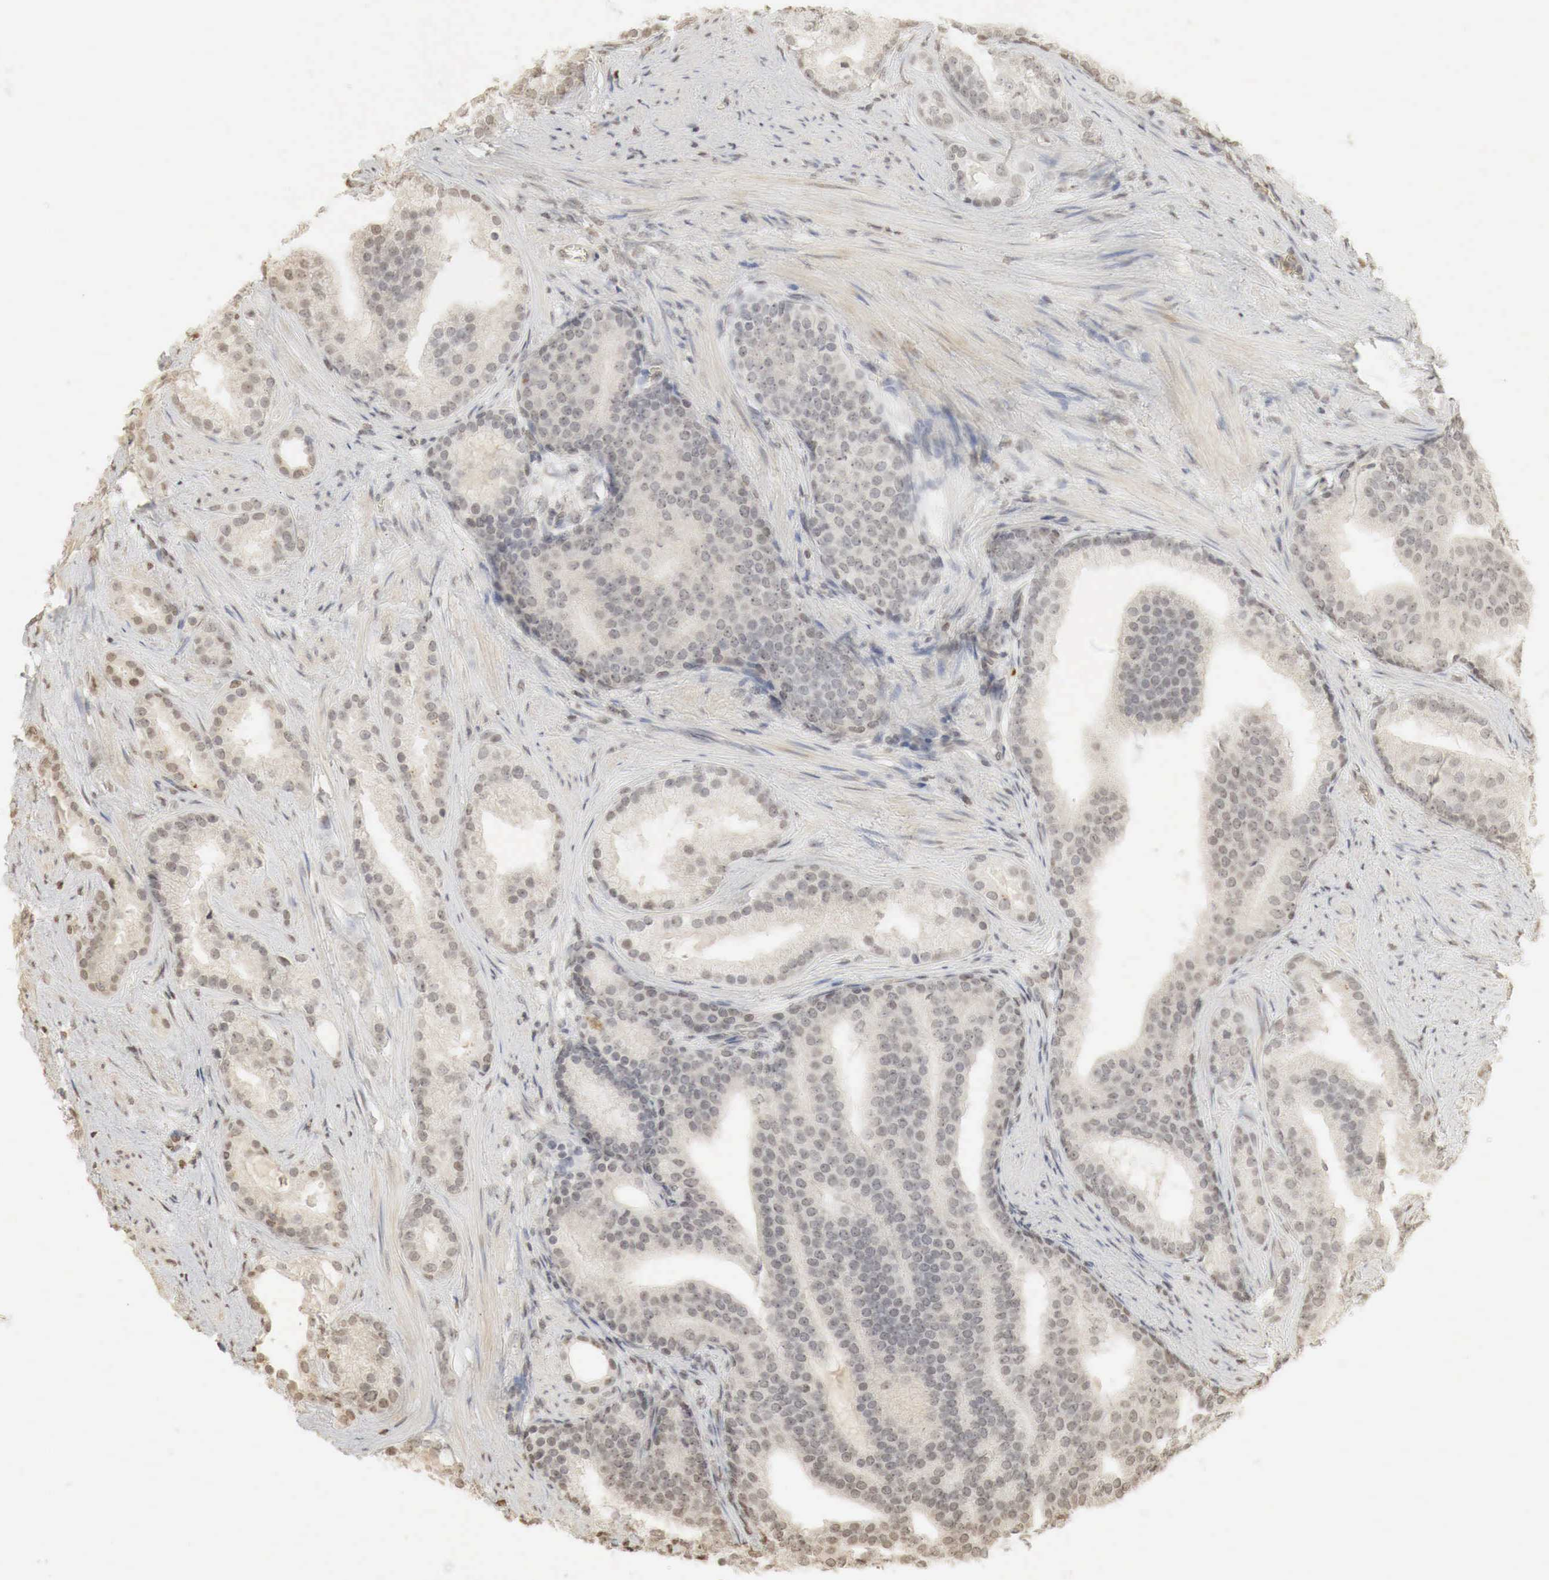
{"staining": {"intensity": "negative", "quantity": "none", "location": "none"}, "tissue": "prostate cancer", "cell_type": "Tumor cells", "image_type": "cancer", "snomed": [{"axis": "morphology", "description": "Adenocarcinoma, Low grade"}, {"axis": "topography", "description": "Prostate"}], "caption": "Prostate cancer (adenocarcinoma (low-grade)) was stained to show a protein in brown. There is no significant expression in tumor cells.", "gene": "ERBB4", "patient": {"sex": "male", "age": 71}}